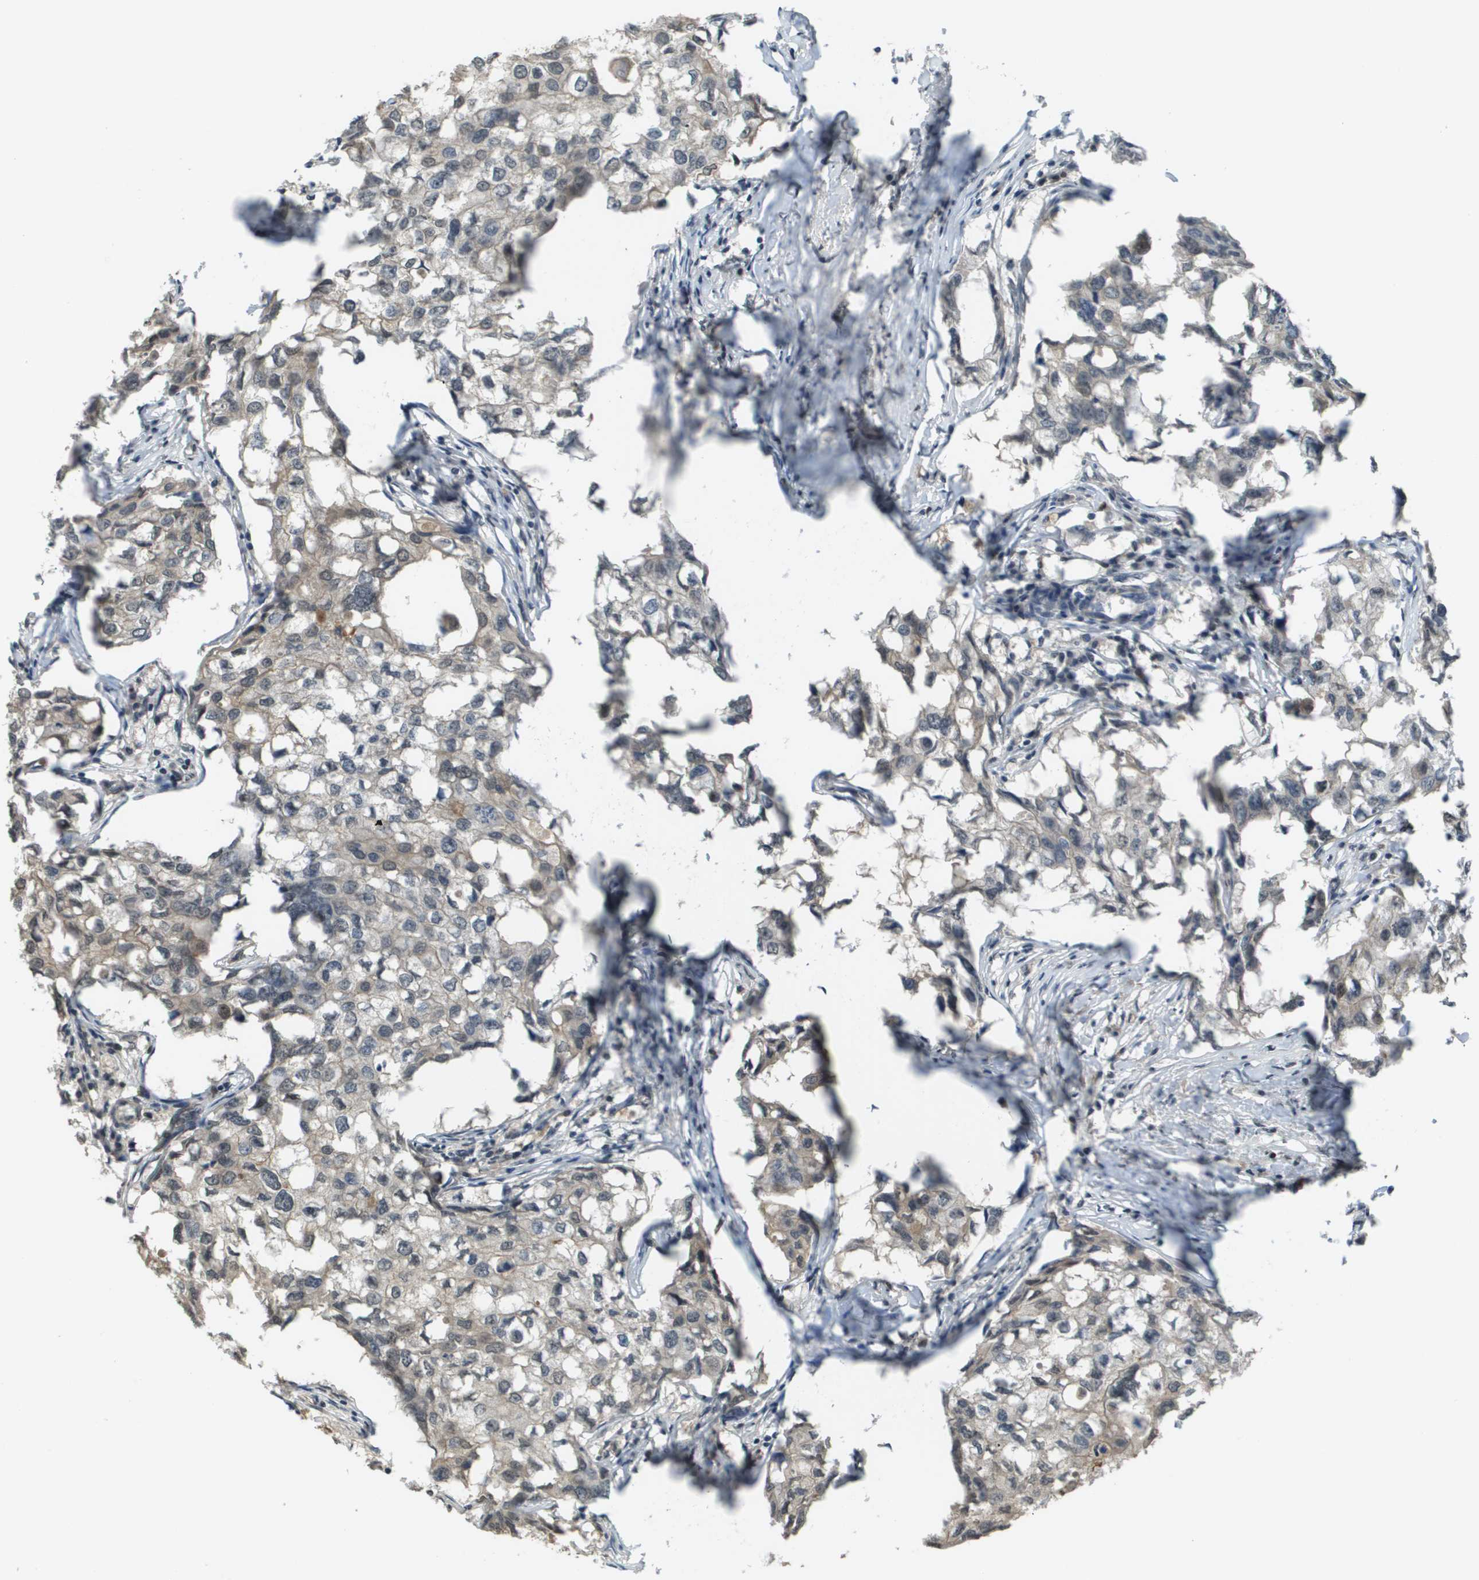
{"staining": {"intensity": "weak", "quantity": "<25%", "location": "cytoplasmic/membranous"}, "tissue": "breast cancer", "cell_type": "Tumor cells", "image_type": "cancer", "snomed": [{"axis": "morphology", "description": "Duct carcinoma"}, {"axis": "topography", "description": "Breast"}], "caption": "Immunohistochemistry (IHC) of infiltrating ductal carcinoma (breast) shows no positivity in tumor cells.", "gene": "NDRG2", "patient": {"sex": "female", "age": 27}}